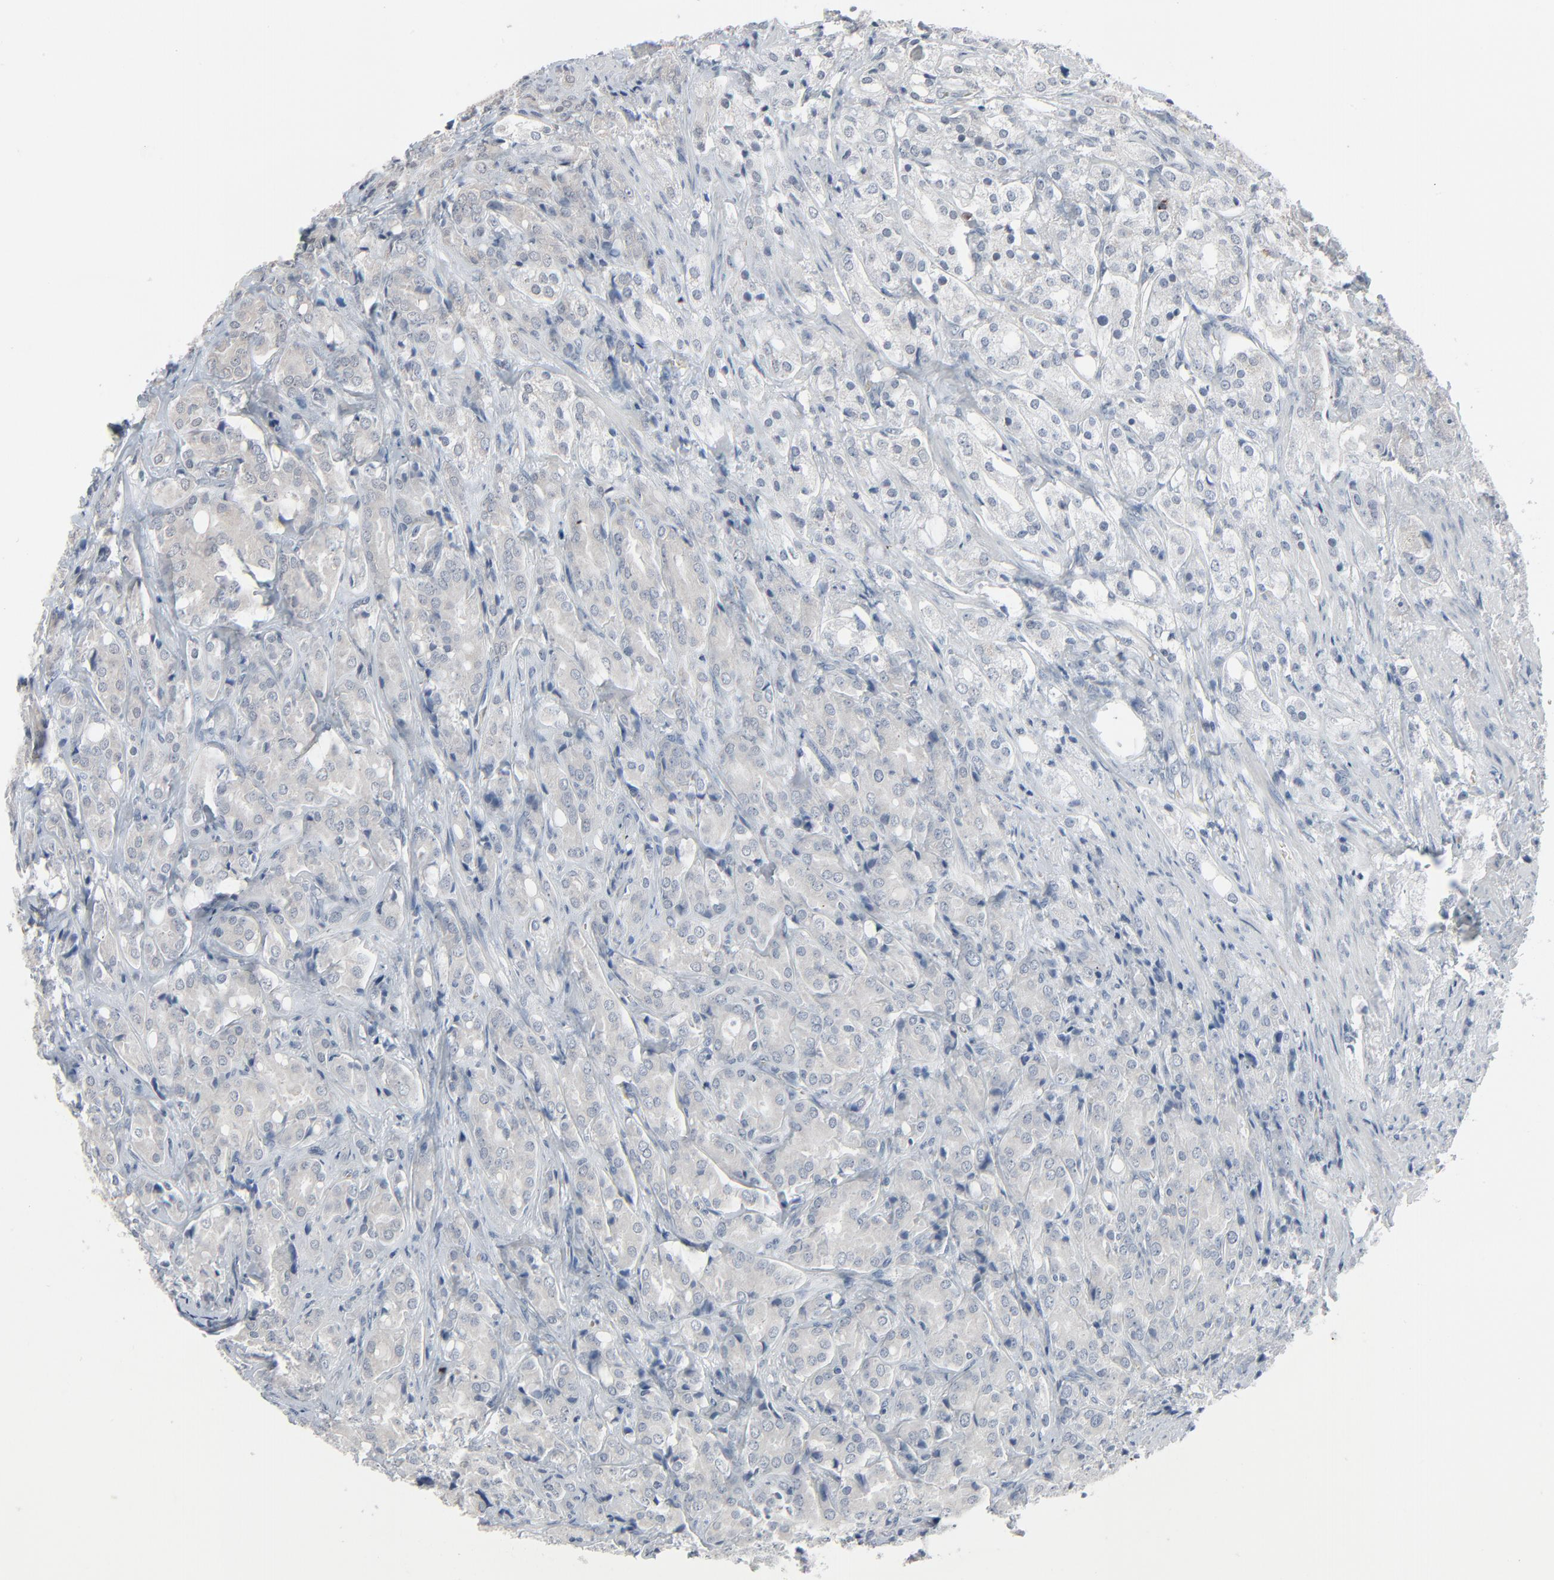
{"staining": {"intensity": "weak", "quantity": ">75%", "location": "cytoplasmic/membranous"}, "tissue": "prostate cancer", "cell_type": "Tumor cells", "image_type": "cancer", "snomed": [{"axis": "morphology", "description": "Adenocarcinoma, High grade"}, {"axis": "topography", "description": "Prostate"}], "caption": "The histopathology image demonstrates staining of prostate cancer (high-grade adenocarcinoma), revealing weak cytoplasmic/membranous protein positivity (brown color) within tumor cells.", "gene": "SAGE1", "patient": {"sex": "male", "age": 68}}